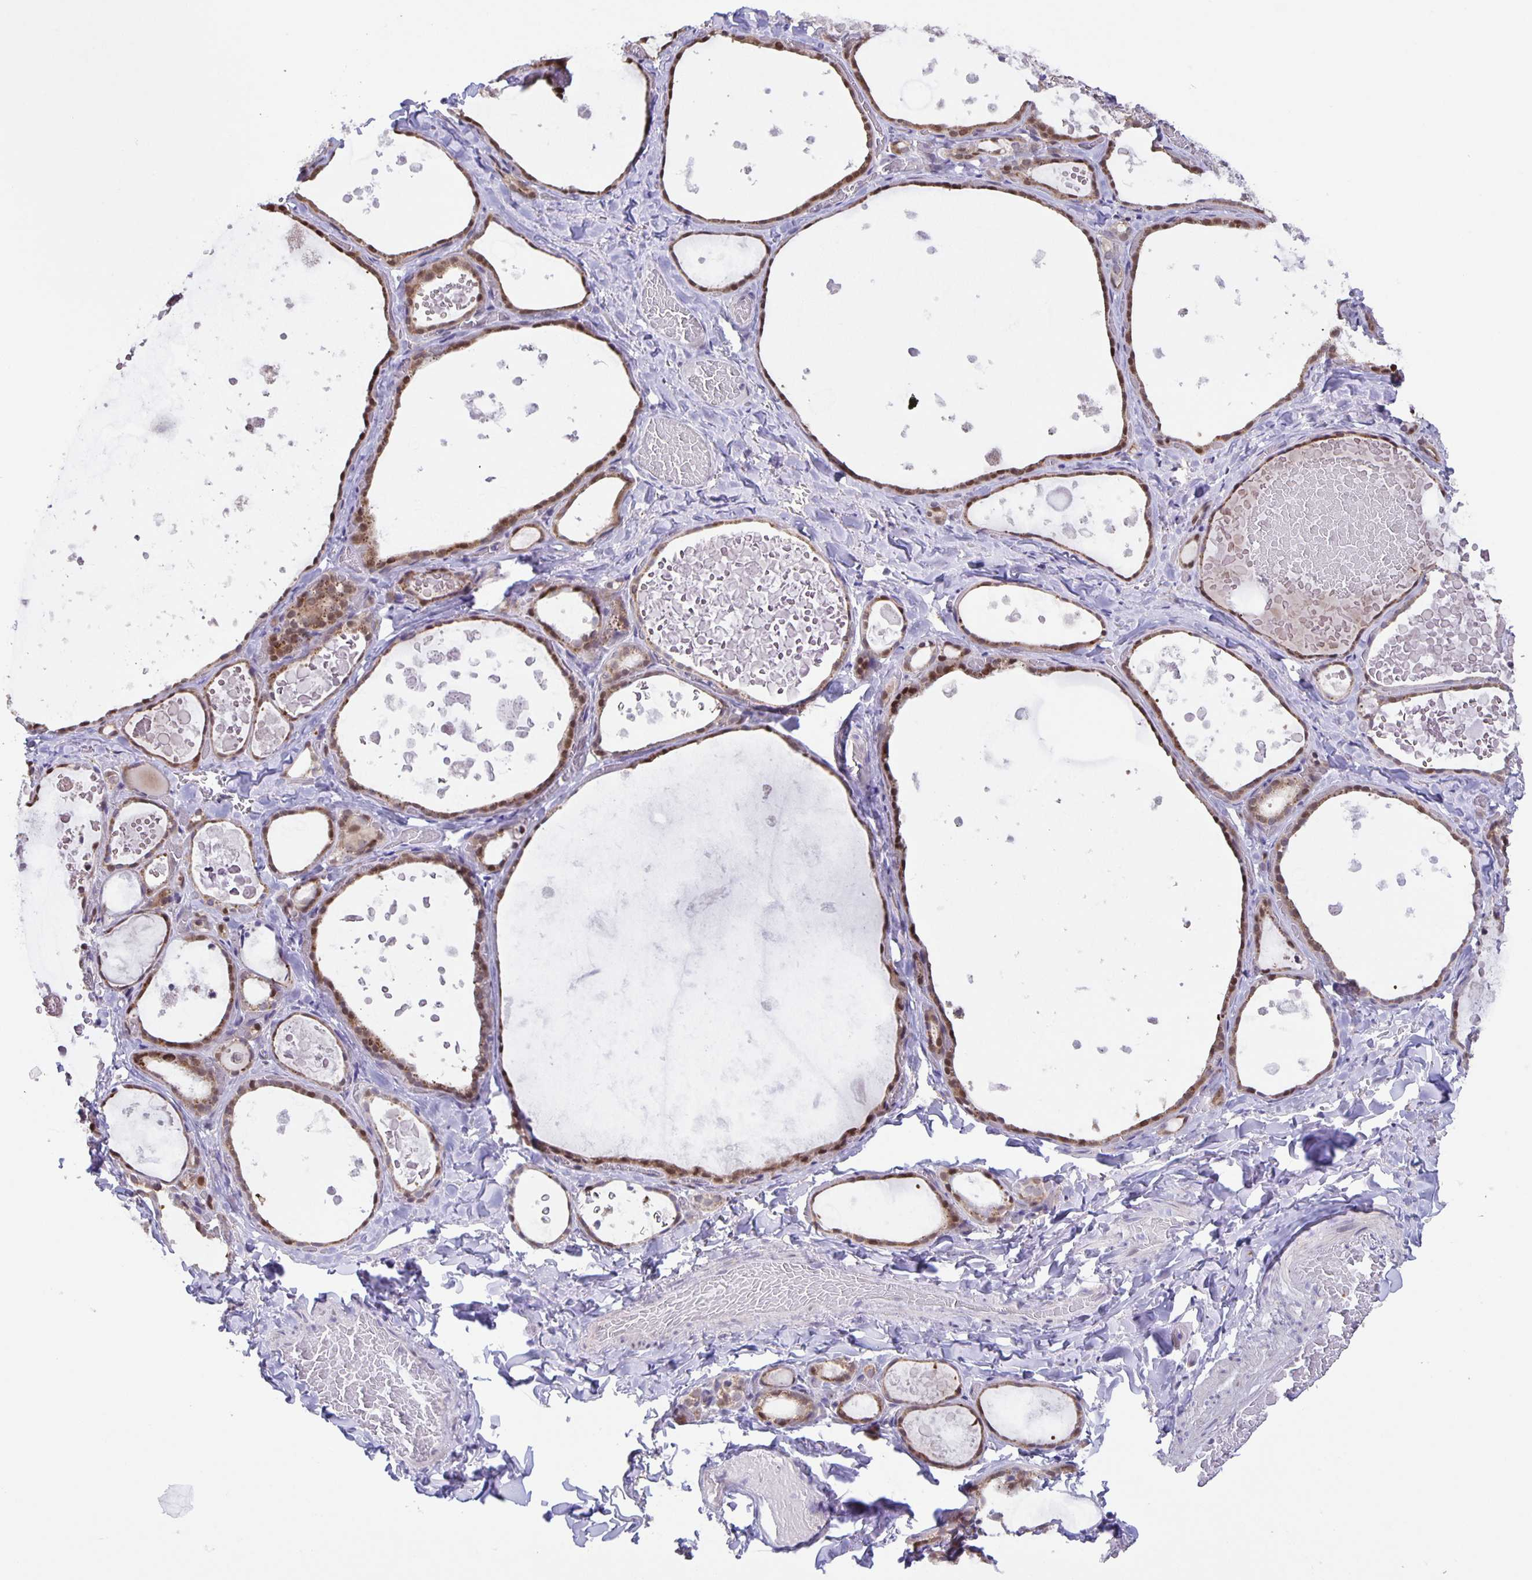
{"staining": {"intensity": "moderate", "quantity": "25%-75%", "location": "nuclear"}, "tissue": "thyroid gland", "cell_type": "Glandular cells", "image_type": "normal", "snomed": [{"axis": "morphology", "description": "Normal tissue, NOS"}, {"axis": "topography", "description": "Thyroid gland"}], "caption": "Immunohistochemistry (DAB) staining of normal human thyroid gland displays moderate nuclear protein staining in approximately 25%-75% of glandular cells.", "gene": "MAPK12", "patient": {"sex": "female", "age": 56}}